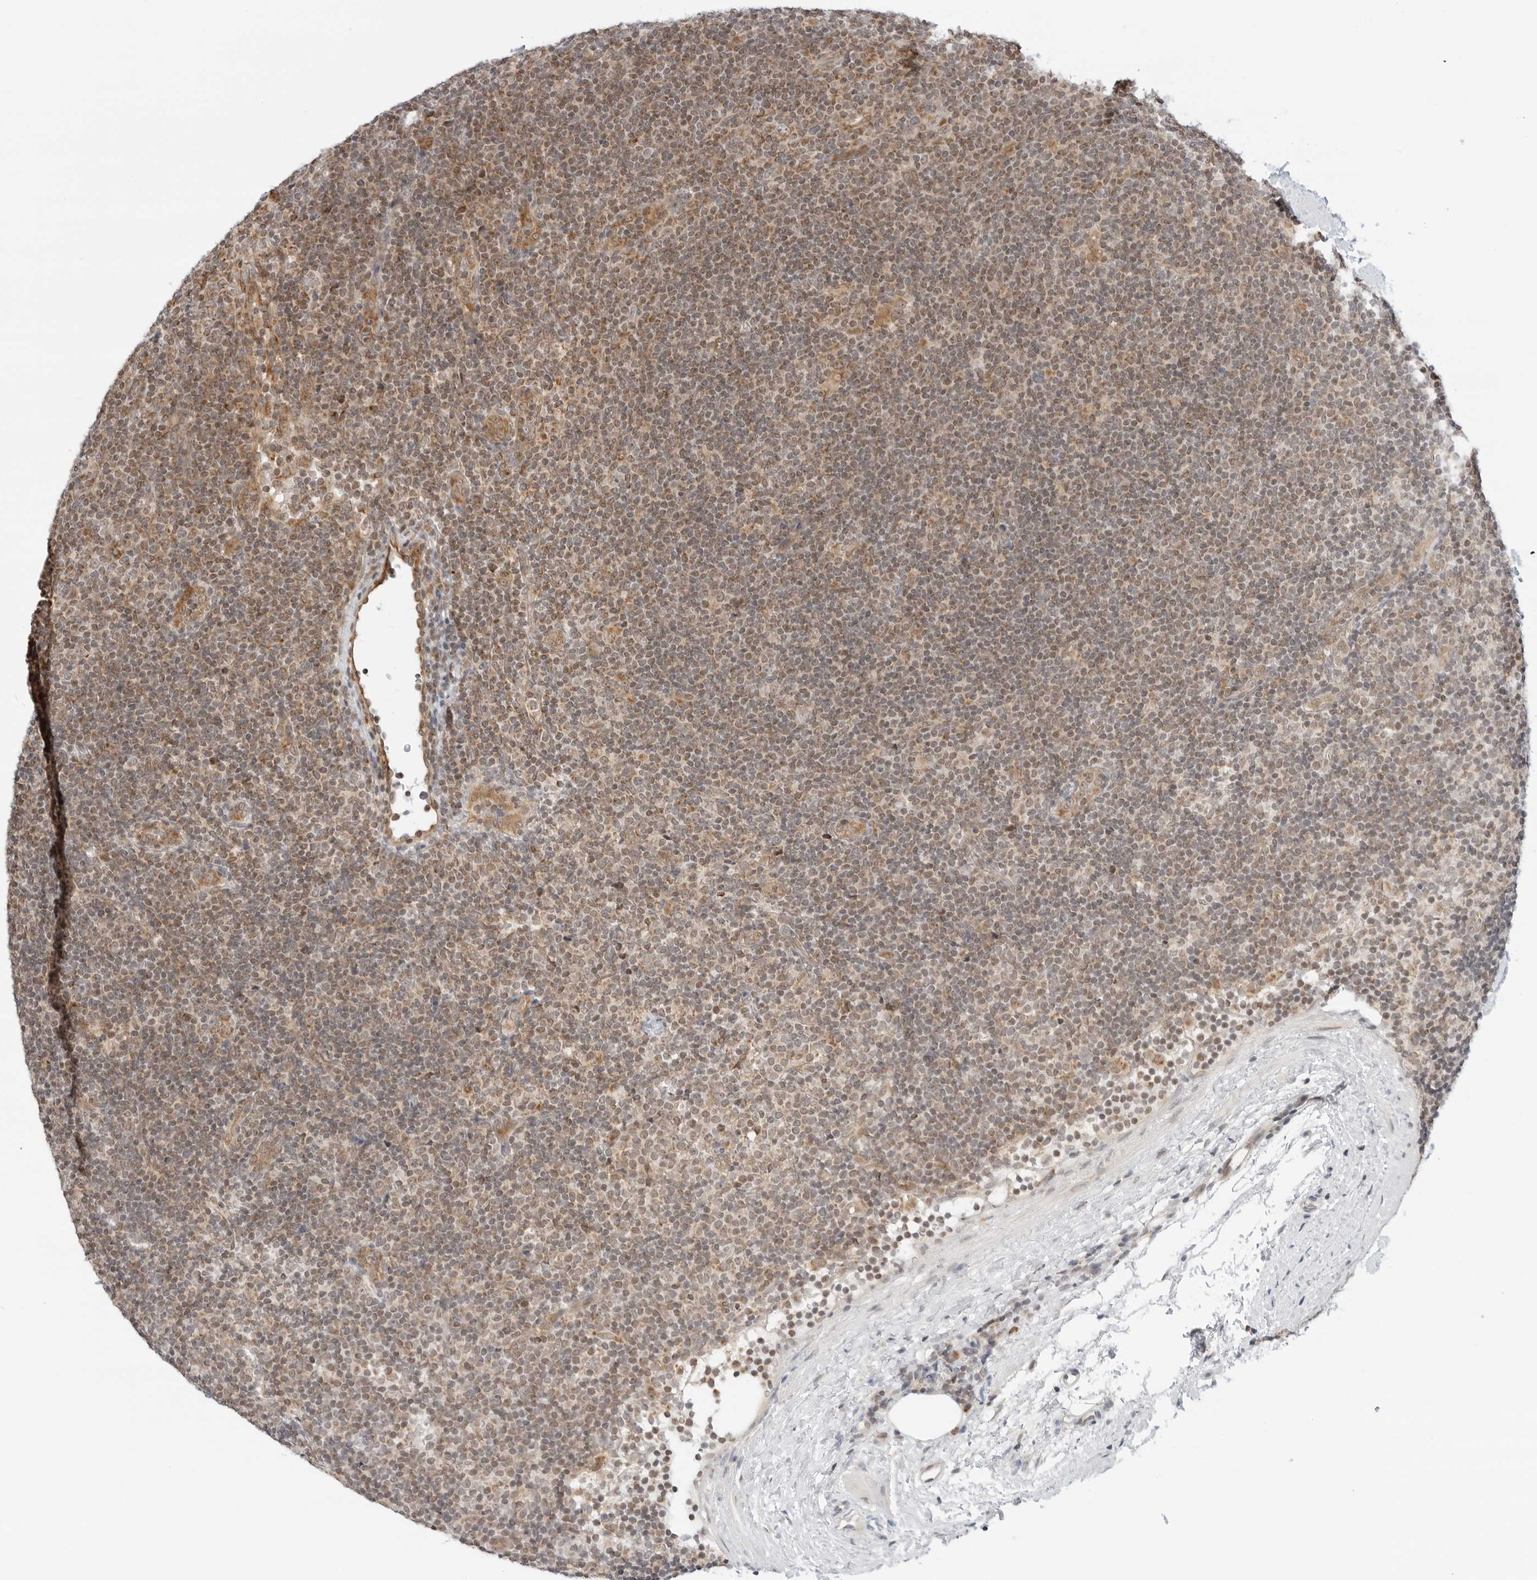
{"staining": {"intensity": "weak", "quantity": "<25%", "location": "cytoplasmic/membranous,nuclear"}, "tissue": "lymphoma", "cell_type": "Tumor cells", "image_type": "cancer", "snomed": [{"axis": "morphology", "description": "Hodgkin's disease, NOS"}, {"axis": "topography", "description": "Lymph node"}], "caption": "A high-resolution image shows immunohistochemistry staining of Hodgkin's disease, which displays no significant positivity in tumor cells.", "gene": "POLR3GL", "patient": {"sex": "female", "age": 57}}